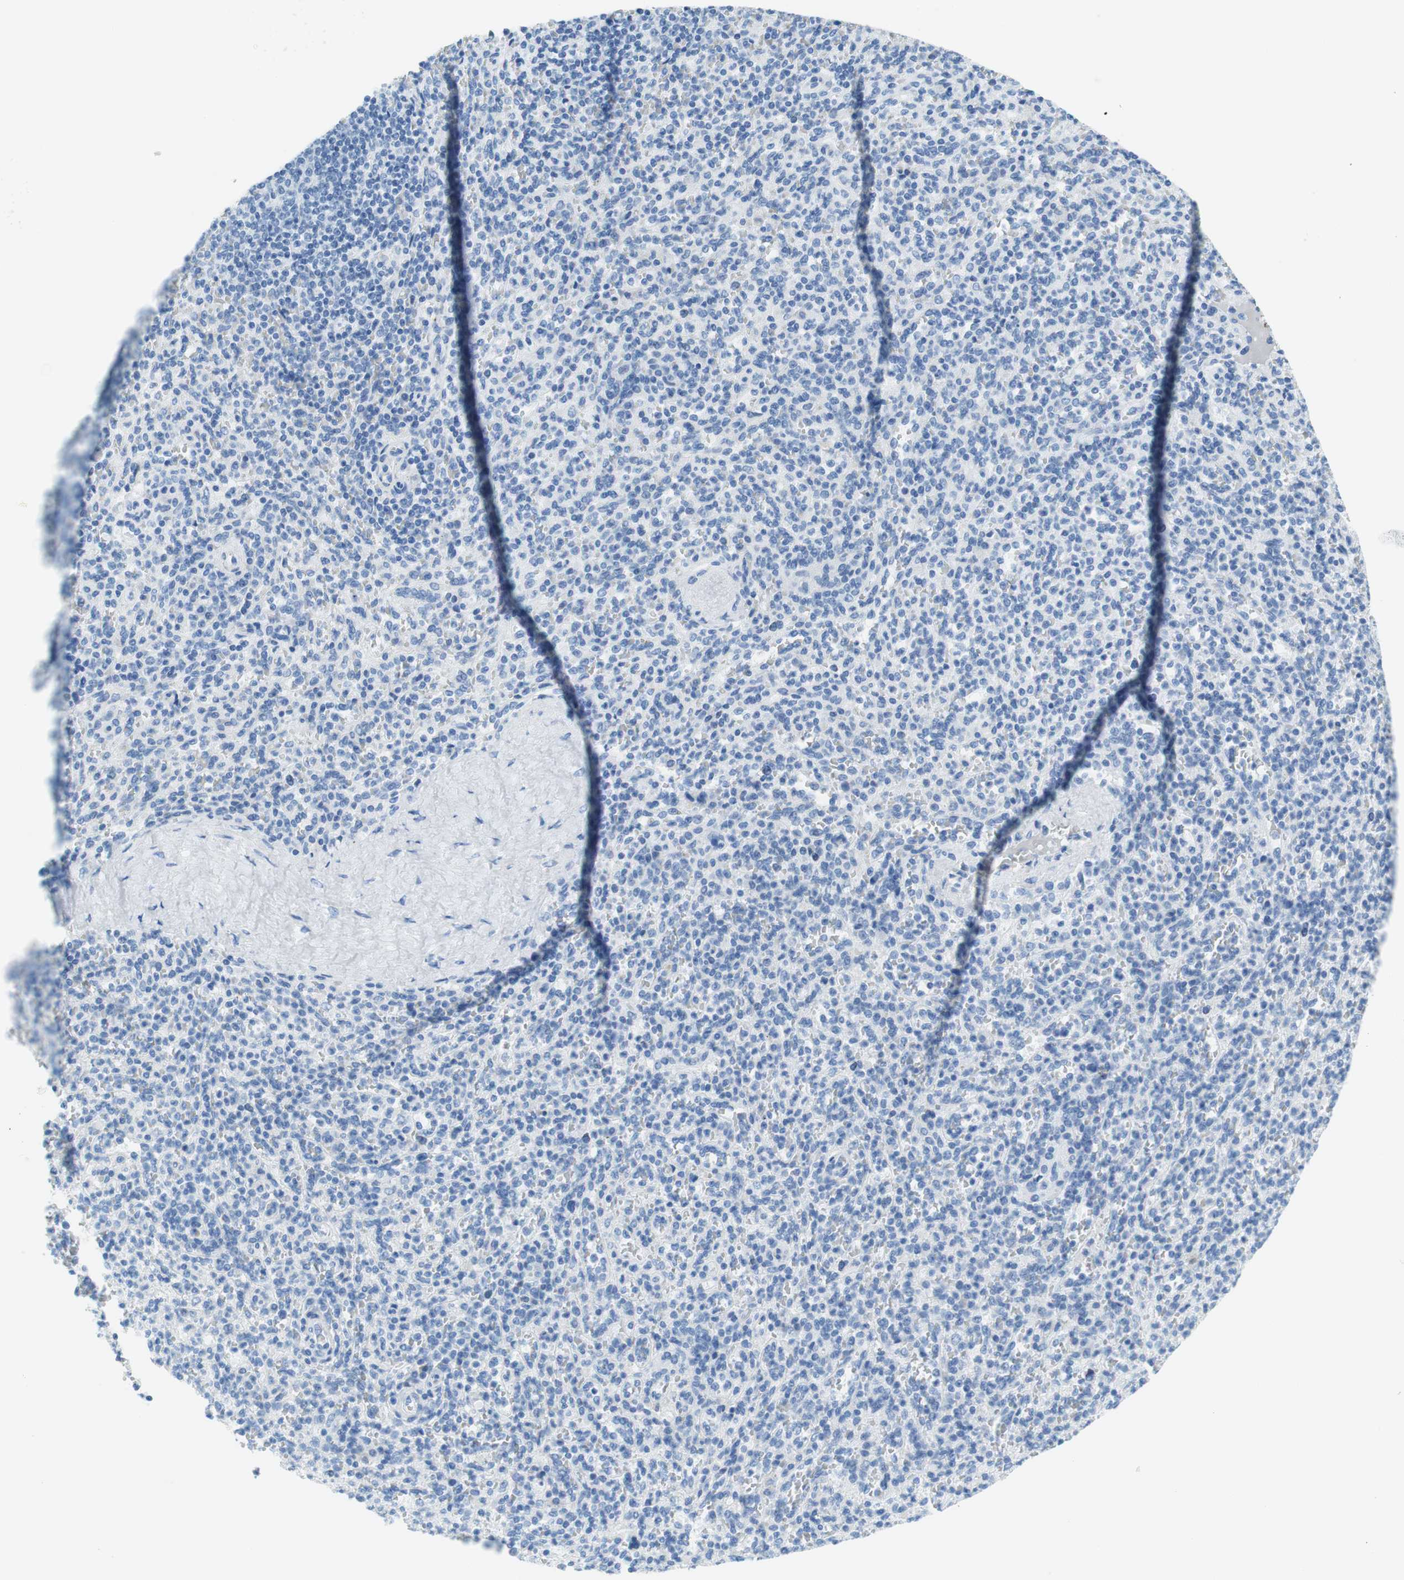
{"staining": {"intensity": "negative", "quantity": "none", "location": "none"}, "tissue": "spleen", "cell_type": "Cells in red pulp", "image_type": "normal", "snomed": [{"axis": "morphology", "description": "Normal tissue, NOS"}, {"axis": "topography", "description": "Spleen"}], "caption": "Protein analysis of benign spleen shows no significant positivity in cells in red pulp.", "gene": "MYH1", "patient": {"sex": "male", "age": 36}}